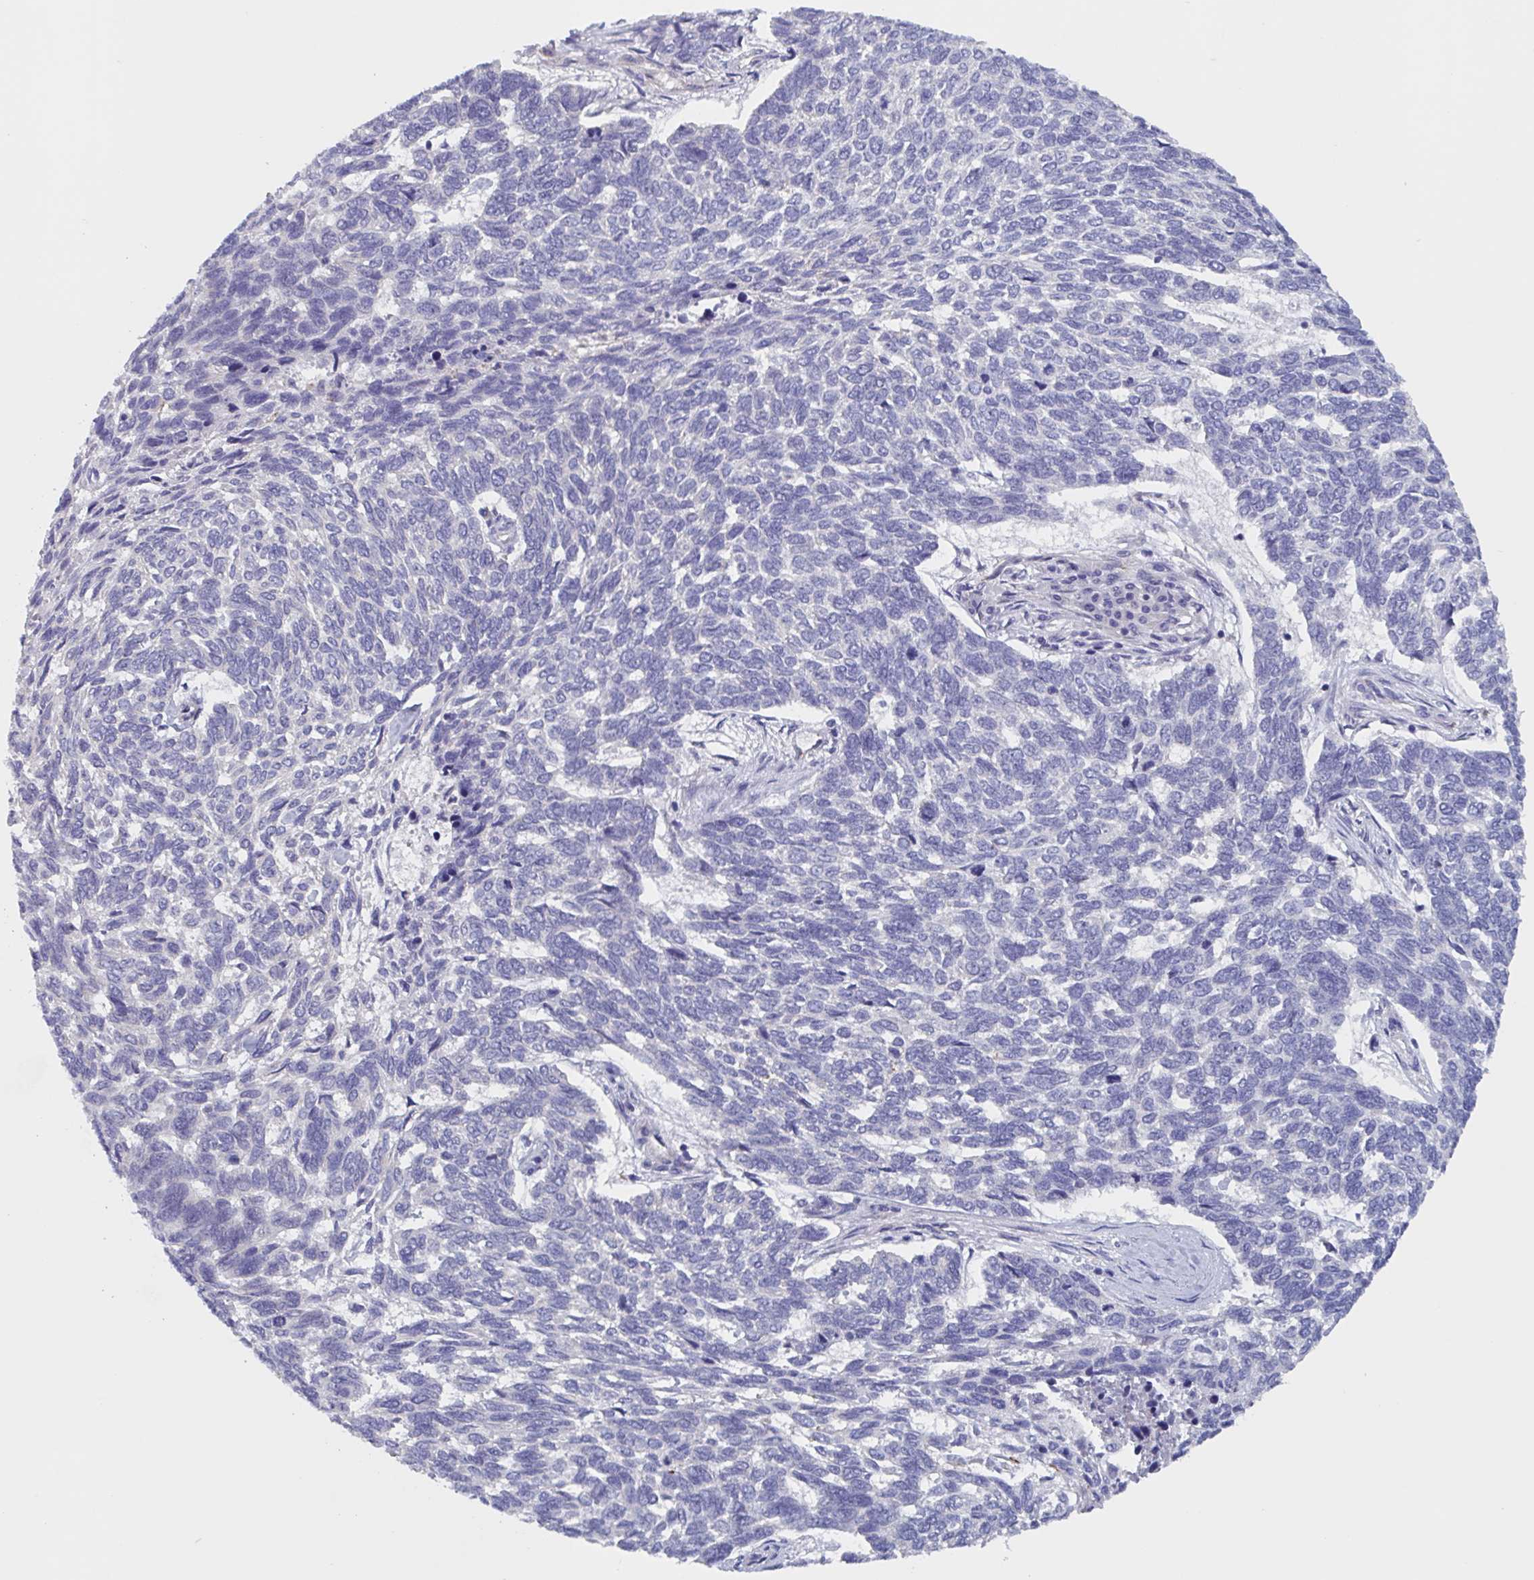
{"staining": {"intensity": "negative", "quantity": "none", "location": "none"}, "tissue": "skin cancer", "cell_type": "Tumor cells", "image_type": "cancer", "snomed": [{"axis": "morphology", "description": "Basal cell carcinoma"}, {"axis": "topography", "description": "Skin"}], "caption": "This is an IHC image of basal cell carcinoma (skin). There is no staining in tumor cells.", "gene": "ST14", "patient": {"sex": "female", "age": 65}}